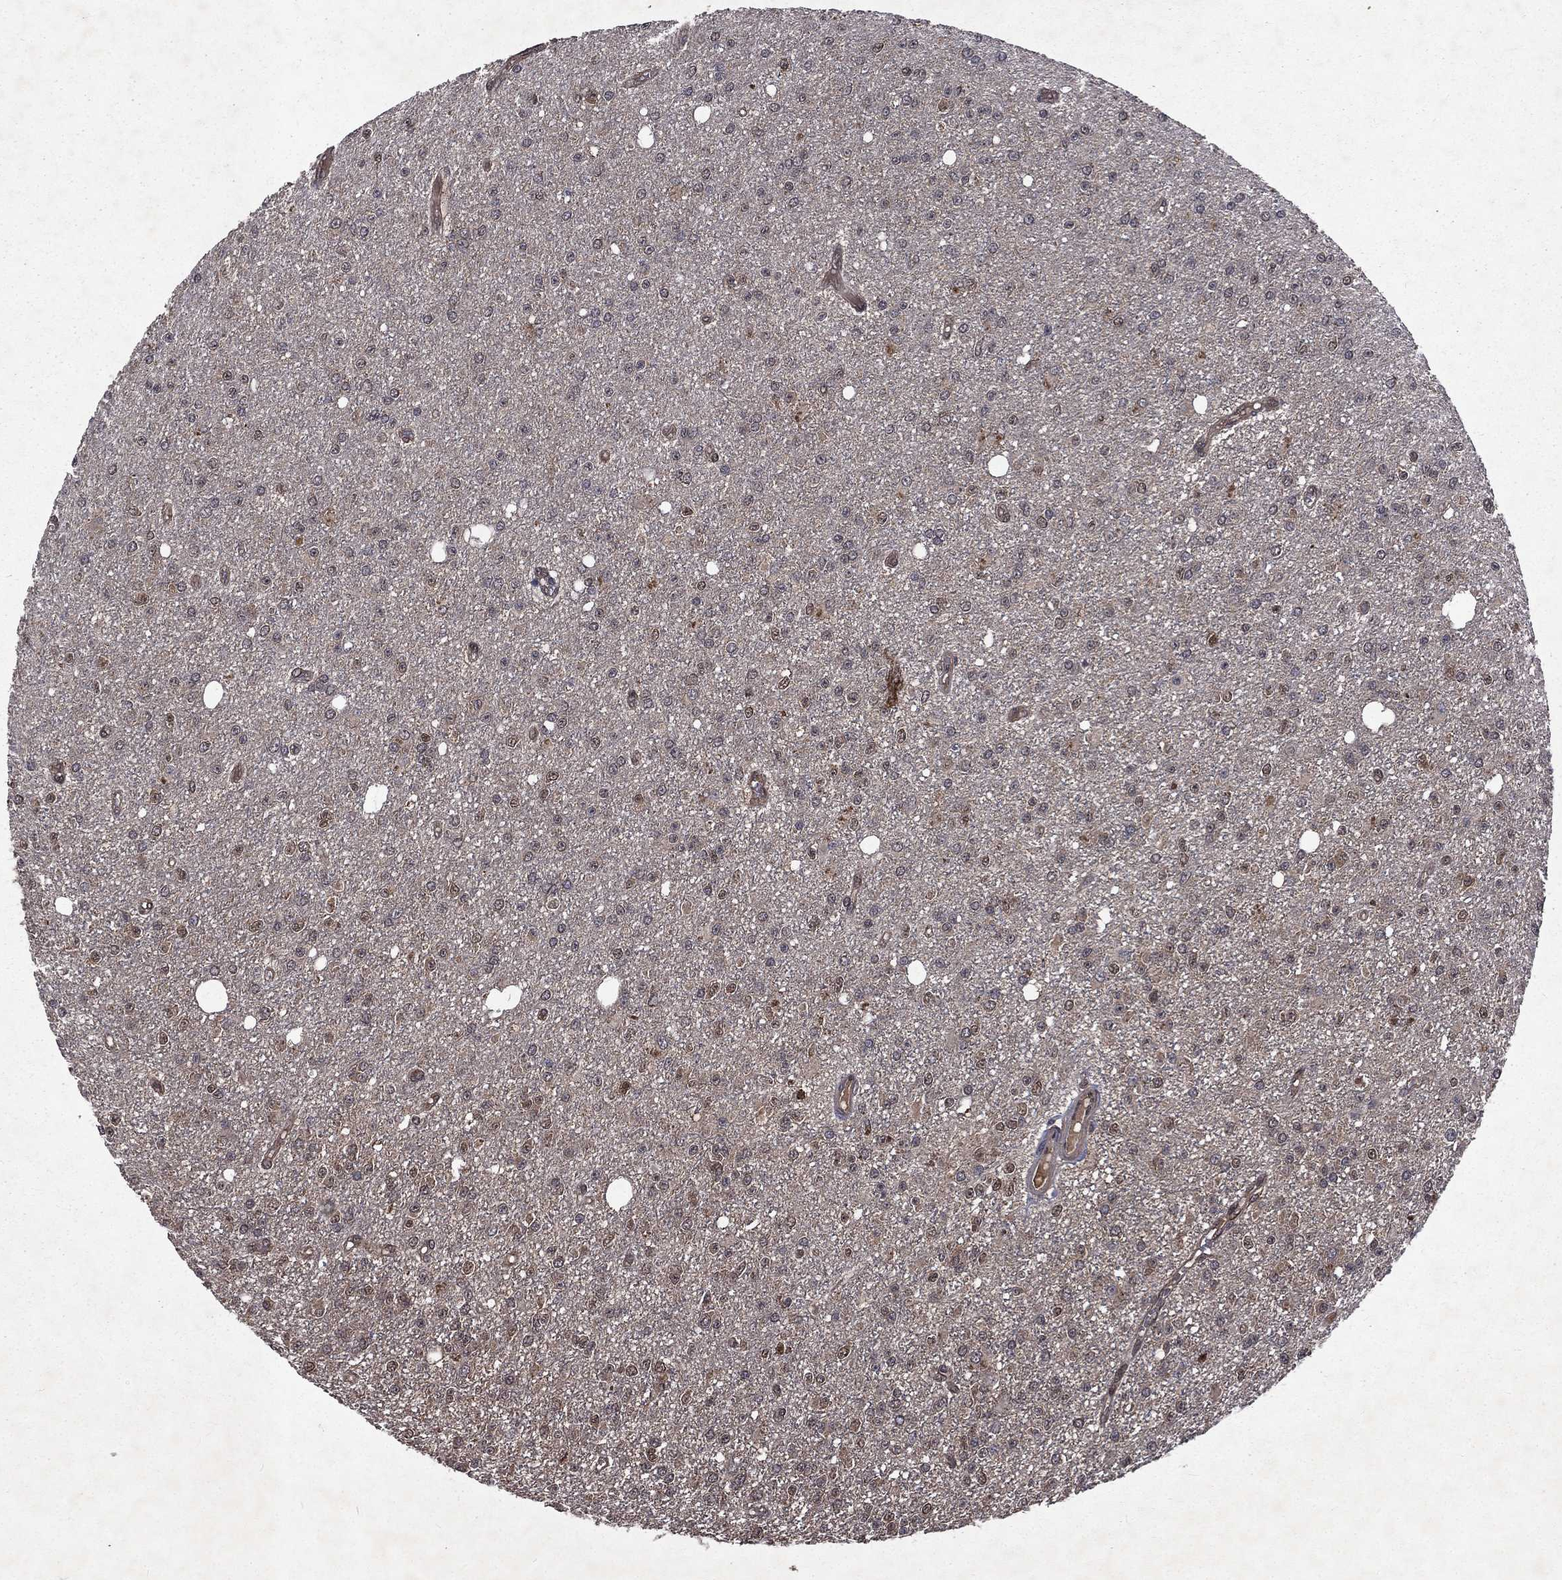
{"staining": {"intensity": "negative", "quantity": "none", "location": "none"}, "tissue": "glioma", "cell_type": "Tumor cells", "image_type": "cancer", "snomed": [{"axis": "morphology", "description": "Glioma, malignant, Low grade"}, {"axis": "topography", "description": "Brain"}], "caption": "DAB immunohistochemical staining of low-grade glioma (malignant) reveals no significant positivity in tumor cells.", "gene": "FGD1", "patient": {"sex": "female", "age": 45}}